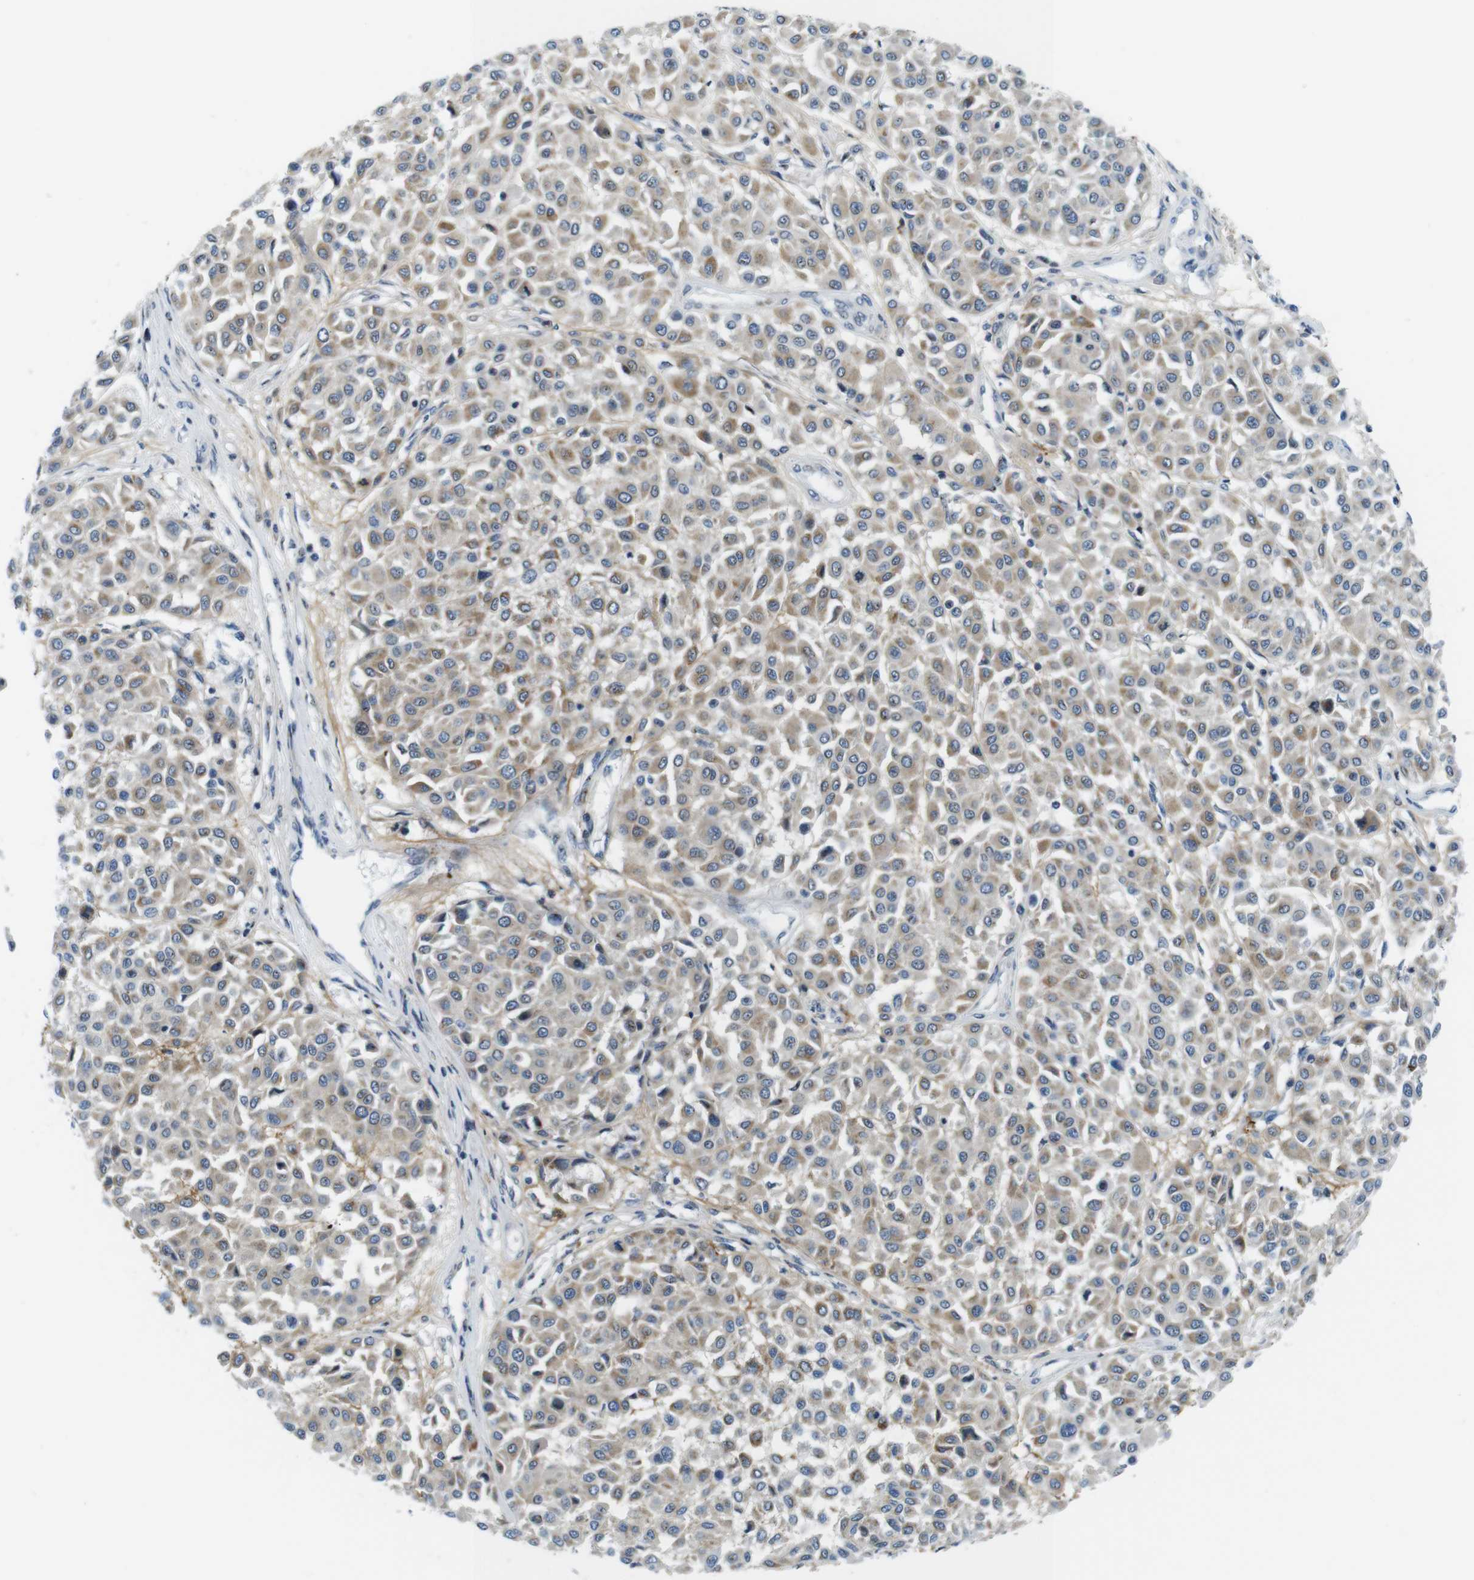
{"staining": {"intensity": "weak", "quantity": "25%-75%", "location": "cytoplasmic/membranous"}, "tissue": "melanoma", "cell_type": "Tumor cells", "image_type": "cancer", "snomed": [{"axis": "morphology", "description": "Malignant melanoma, Metastatic site"}, {"axis": "topography", "description": "Soft tissue"}], "caption": "Malignant melanoma (metastatic site) tissue shows weak cytoplasmic/membranous positivity in about 25%-75% of tumor cells", "gene": "ZDHHC3", "patient": {"sex": "male", "age": 41}}